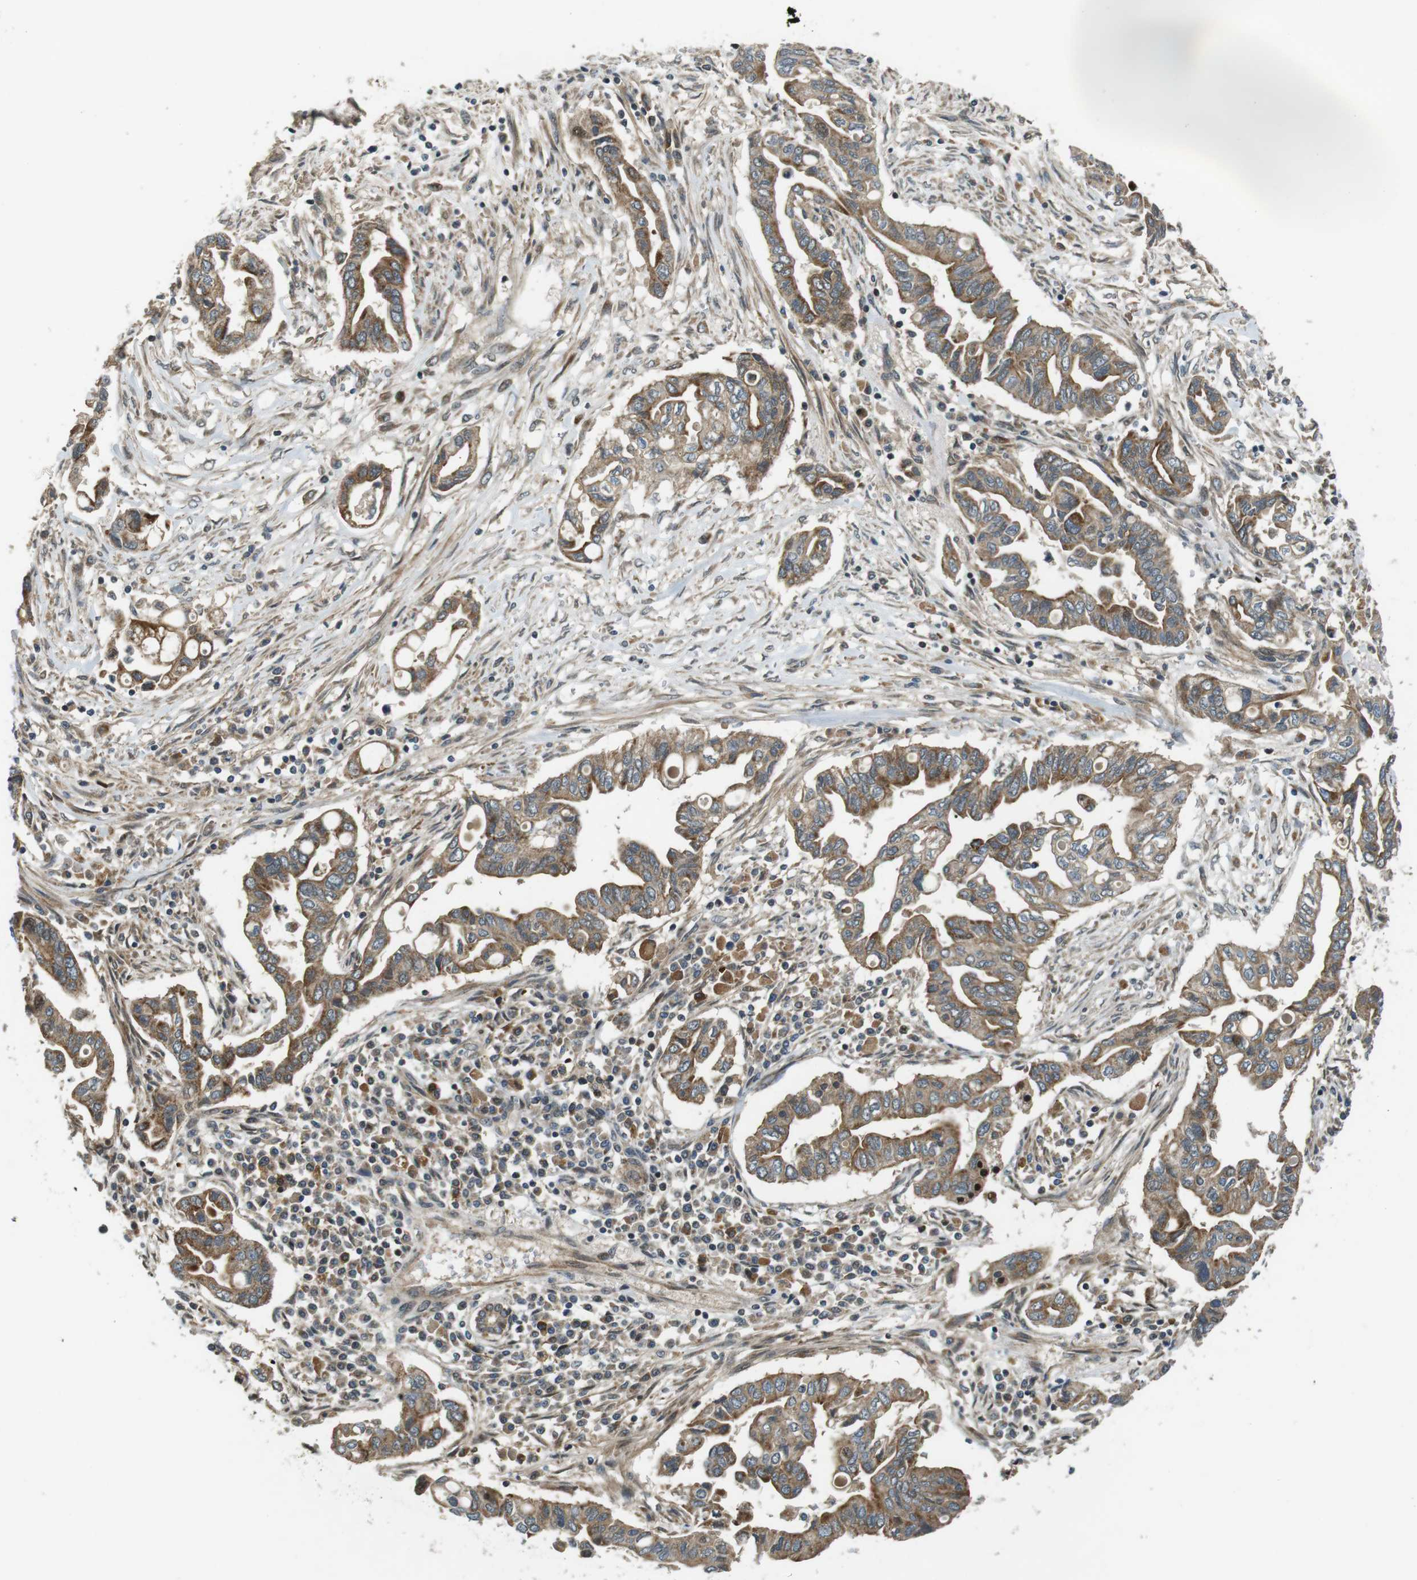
{"staining": {"intensity": "moderate", "quantity": ">75%", "location": "cytoplasmic/membranous"}, "tissue": "pancreatic cancer", "cell_type": "Tumor cells", "image_type": "cancer", "snomed": [{"axis": "morphology", "description": "Adenocarcinoma, NOS"}, {"axis": "topography", "description": "Pancreas"}], "caption": "A brown stain highlights moderate cytoplasmic/membranous expression of a protein in pancreatic adenocarcinoma tumor cells.", "gene": "IFFO2", "patient": {"sex": "female", "age": 57}}